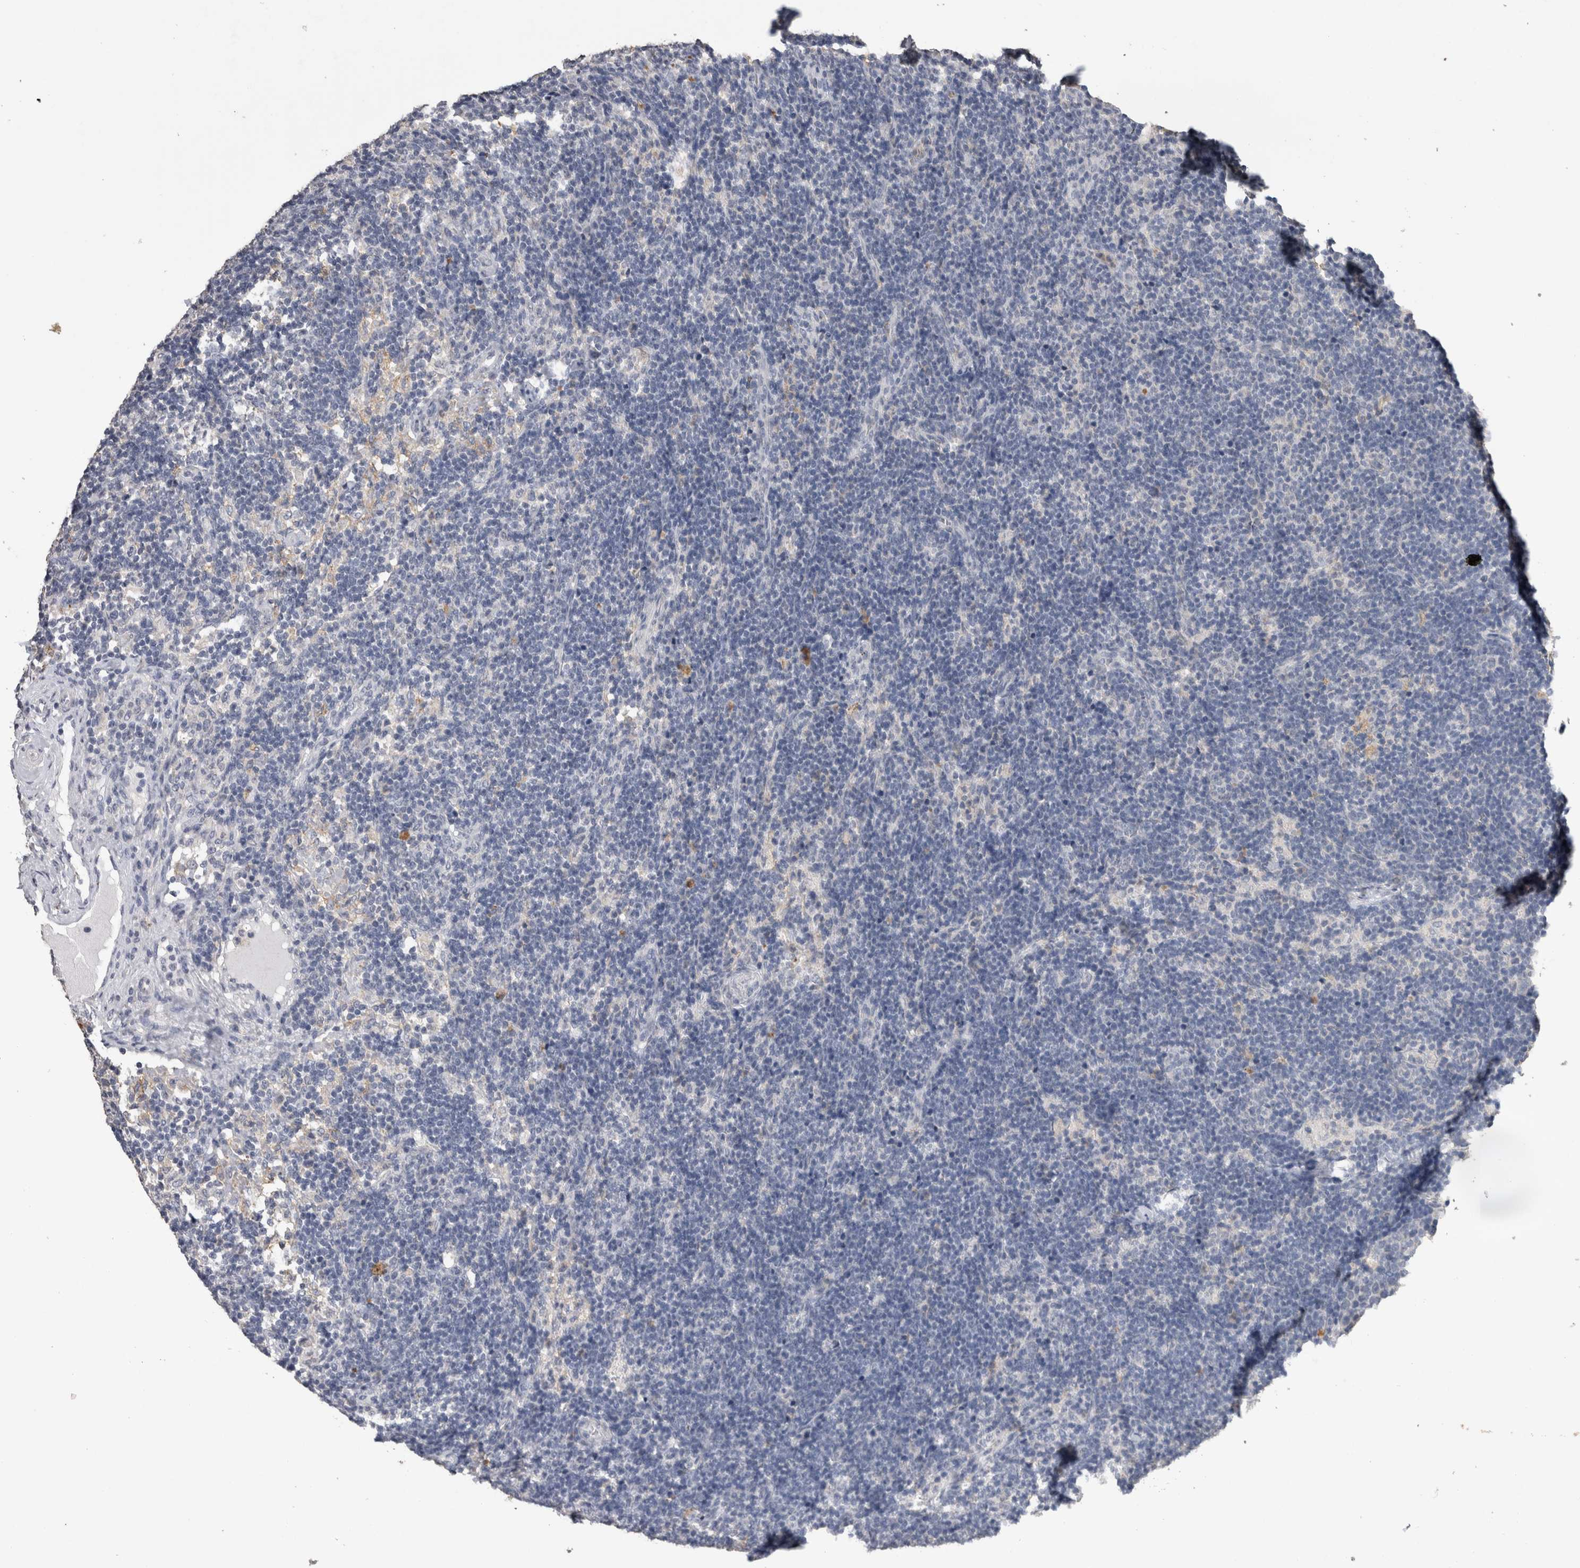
{"staining": {"intensity": "negative", "quantity": "none", "location": "none"}, "tissue": "lymph node", "cell_type": "Germinal center cells", "image_type": "normal", "snomed": [{"axis": "morphology", "description": "Normal tissue, NOS"}, {"axis": "topography", "description": "Lymph node"}], "caption": "DAB (3,3'-diaminobenzidine) immunohistochemical staining of unremarkable human lymph node demonstrates no significant expression in germinal center cells.", "gene": "CNTFR", "patient": {"sex": "female", "age": 22}}